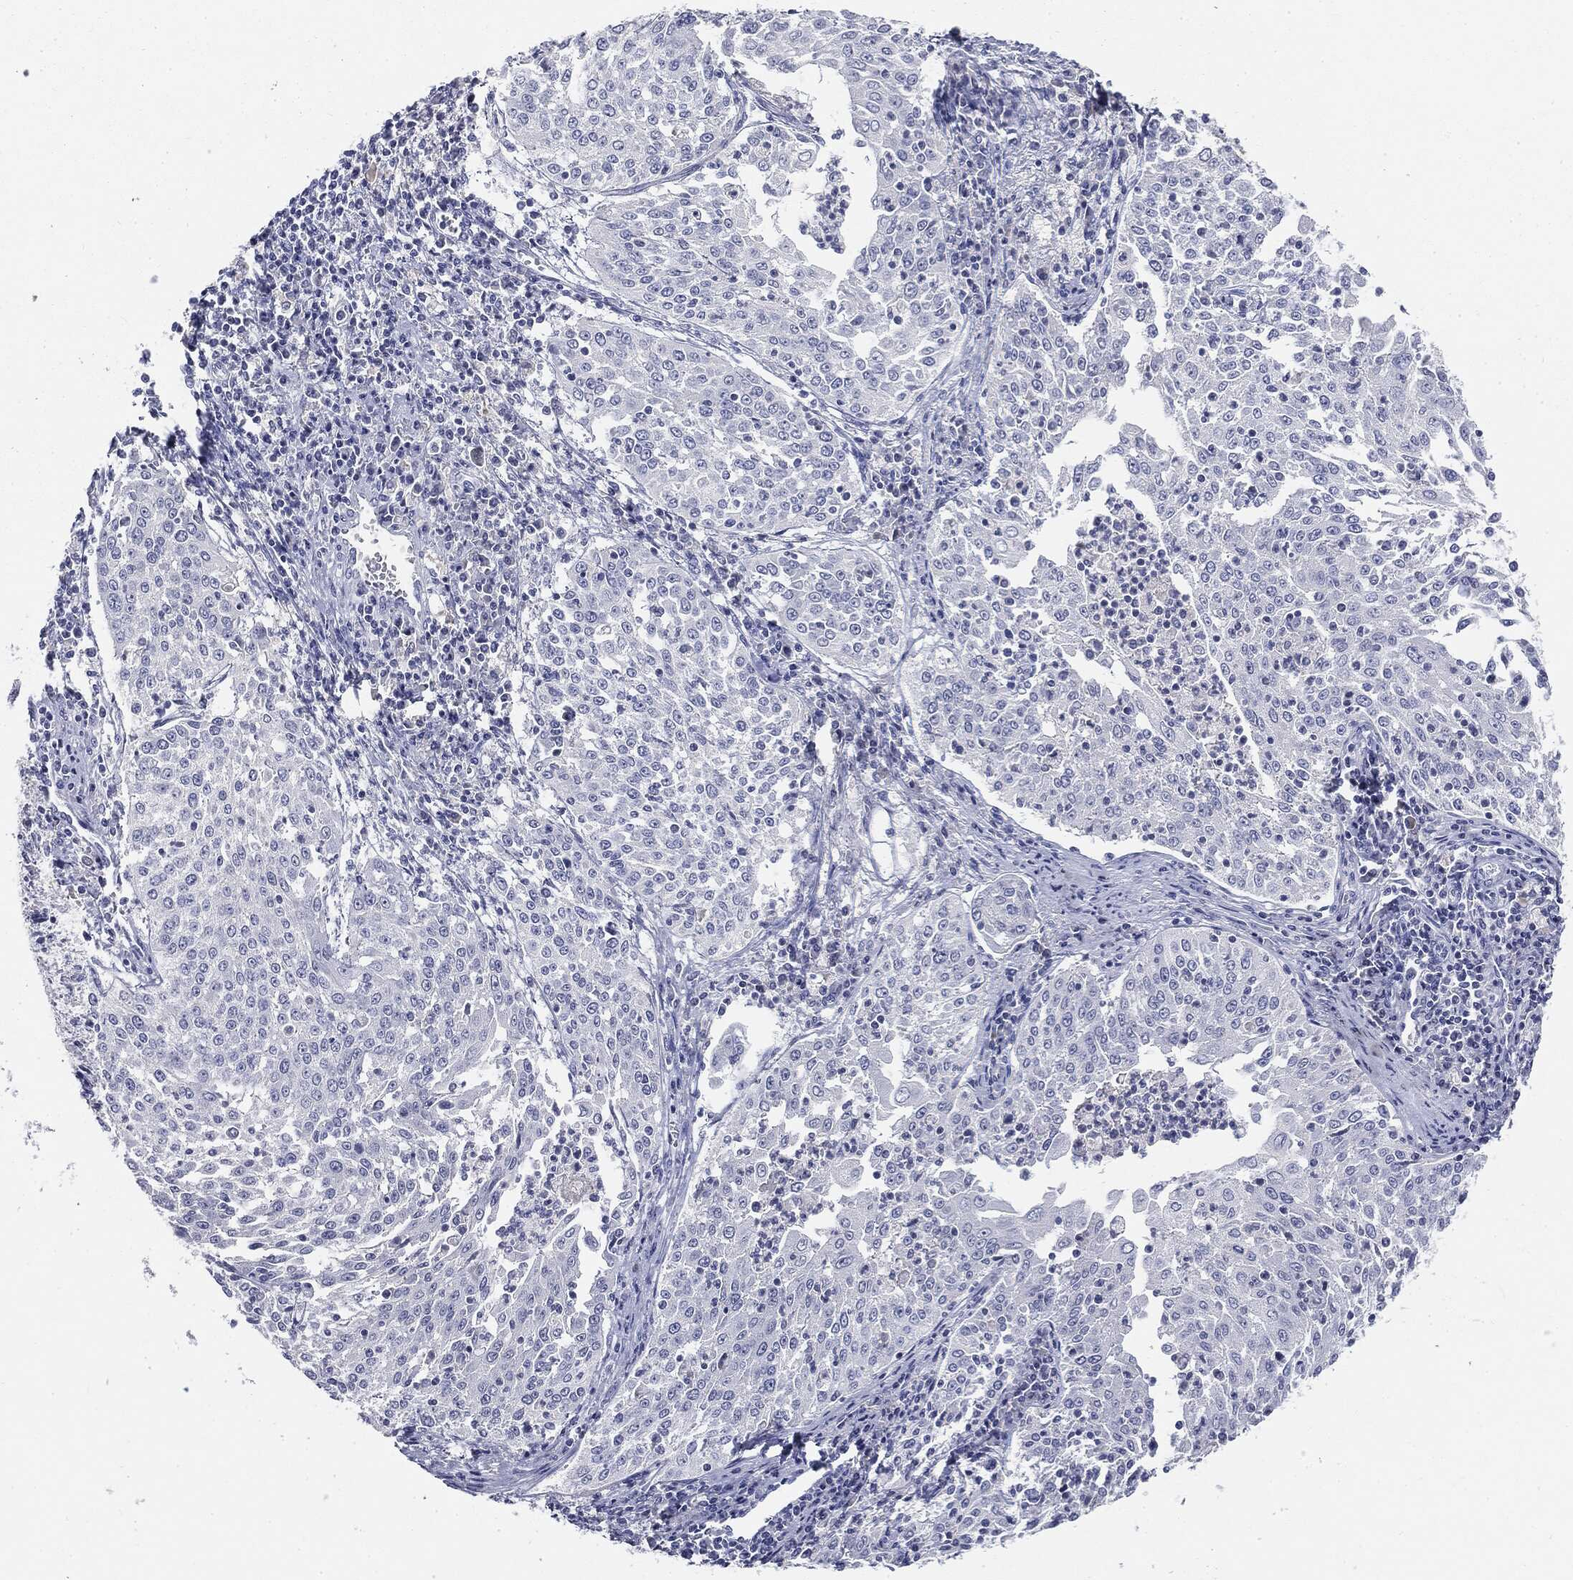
{"staining": {"intensity": "negative", "quantity": "none", "location": "none"}, "tissue": "cervical cancer", "cell_type": "Tumor cells", "image_type": "cancer", "snomed": [{"axis": "morphology", "description": "Squamous cell carcinoma, NOS"}, {"axis": "topography", "description": "Cervix"}], "caption": "Immunohistochemistry (IHC) photomicrograph of human cervical cancer (squamous cell carcinoma) stained for a protein (brown), which exhibits no expression in tumor cells.", "gene": "CGB1", "patient": {"sex": "female", "age": 41}}